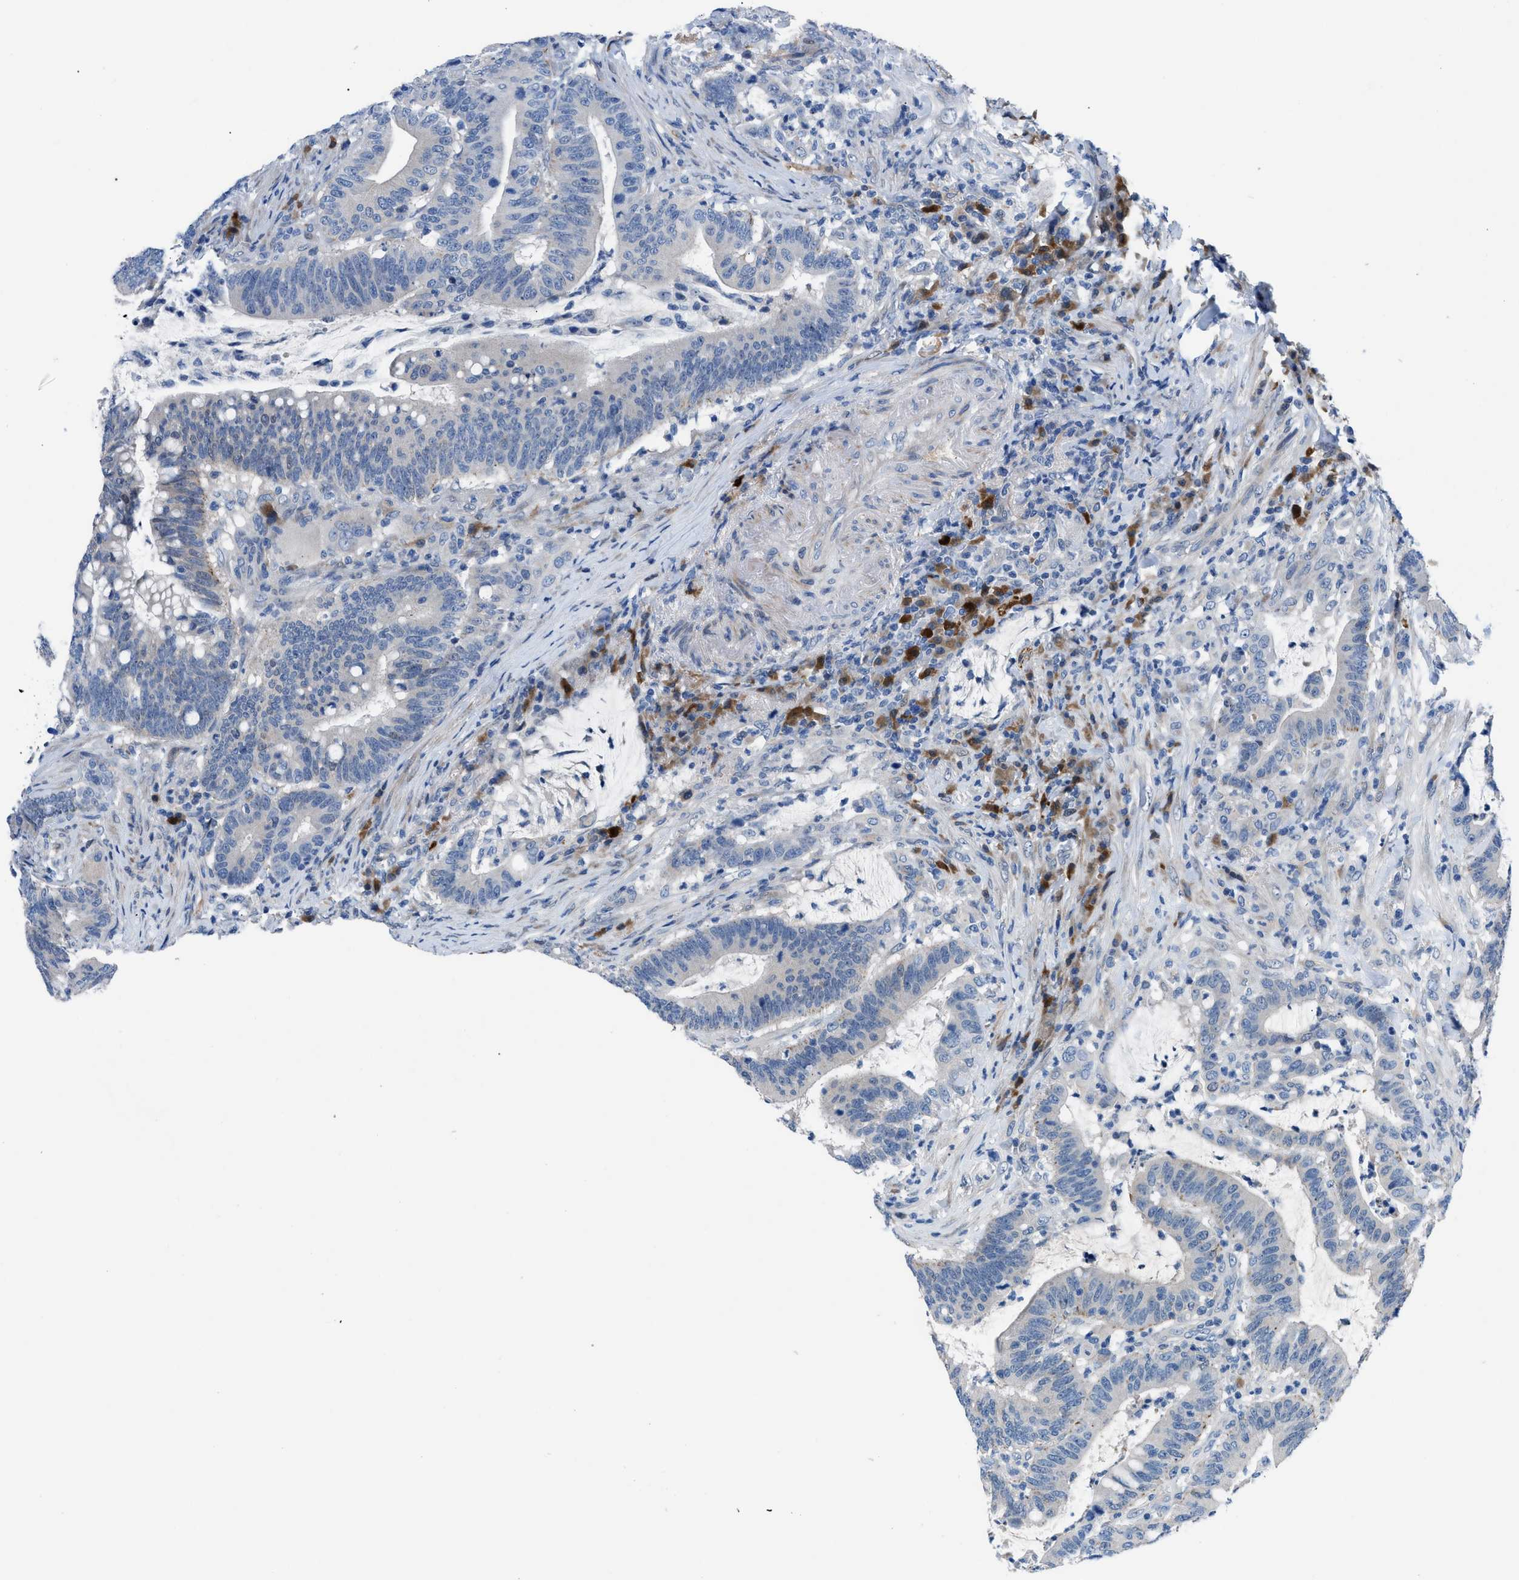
{"staining": {"intensity": "negative", "quantity": "none", "location": "none"}, "tissue": "colorectal cancer", "cell_type": "Tumor cells", "image_type": "cancer", "snomed": [{"axis": "morphology", "description": "Normal tissue, NOS"}, {"axis": "morphology", "description": "Adenocarcinoma, NOS"}, {"axis": "topography", "description": "Colon"}], "caption": "Immunohistochemistry image of neoplastic tissue: human colorectal adenocarcinoma stained with DAB shows no significant protein staining in tumor cells.", "gene": "UAP1", "patient": {"sex": "female", "age": 66}}